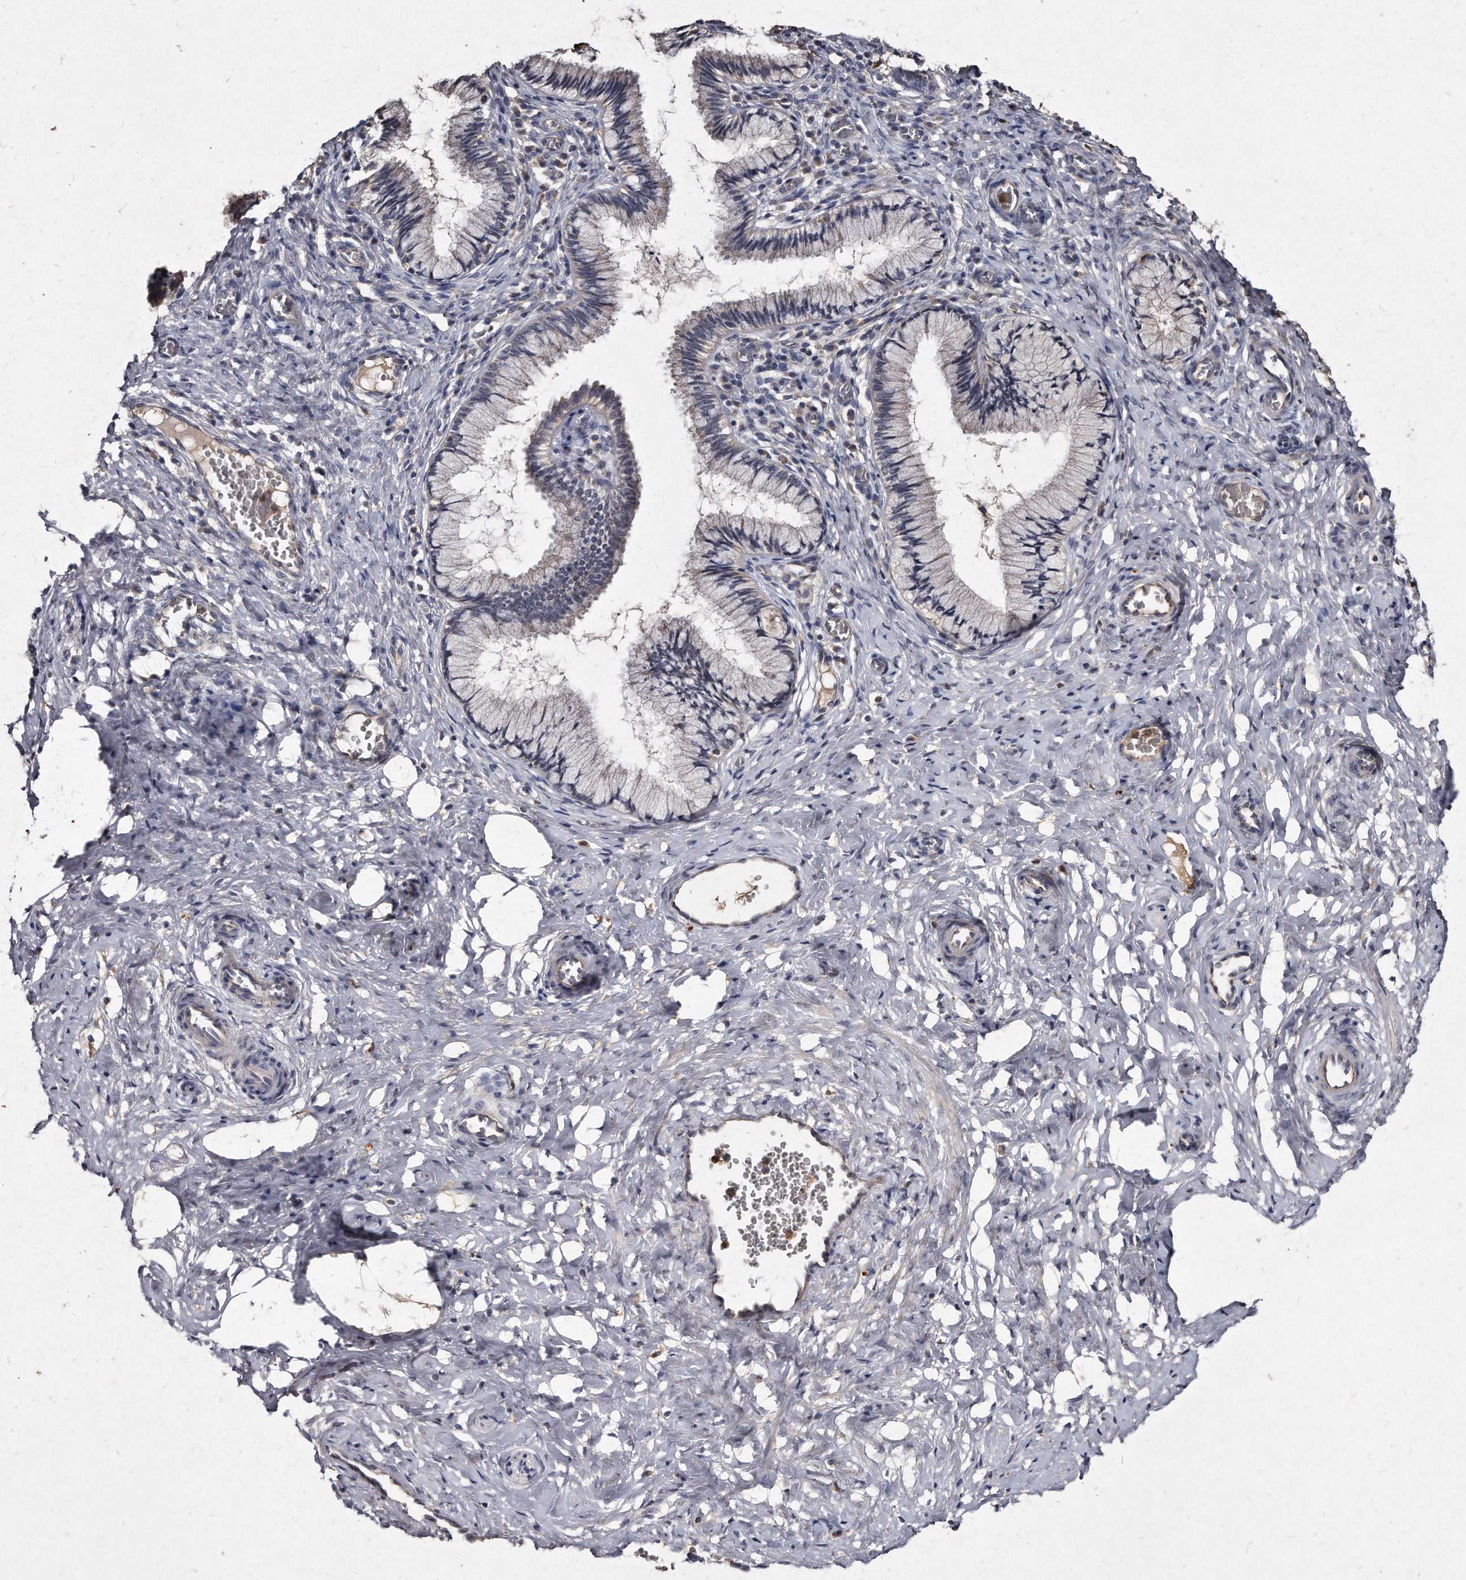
{"staining": {"intensity": "negative", "quantity": "none", "location": "none"}, "tissue": "cervix", "cell_type": "Glandular cells", "image_type": "normal", "snomed": [{"axis": "morphology", "description": "Normal tissue, NOS"}, {"axis": "topography", "description": "Cervix"}], "caption": "IHC of unremarkable human cervix demonstrates no positivity in glandular cells. The staining is performed using DAB brown chromogen with nuclei counter-stained in using hematoxylin.", "gene": "KLHDC3", "patient": {"sex": "female", "age": 27}}